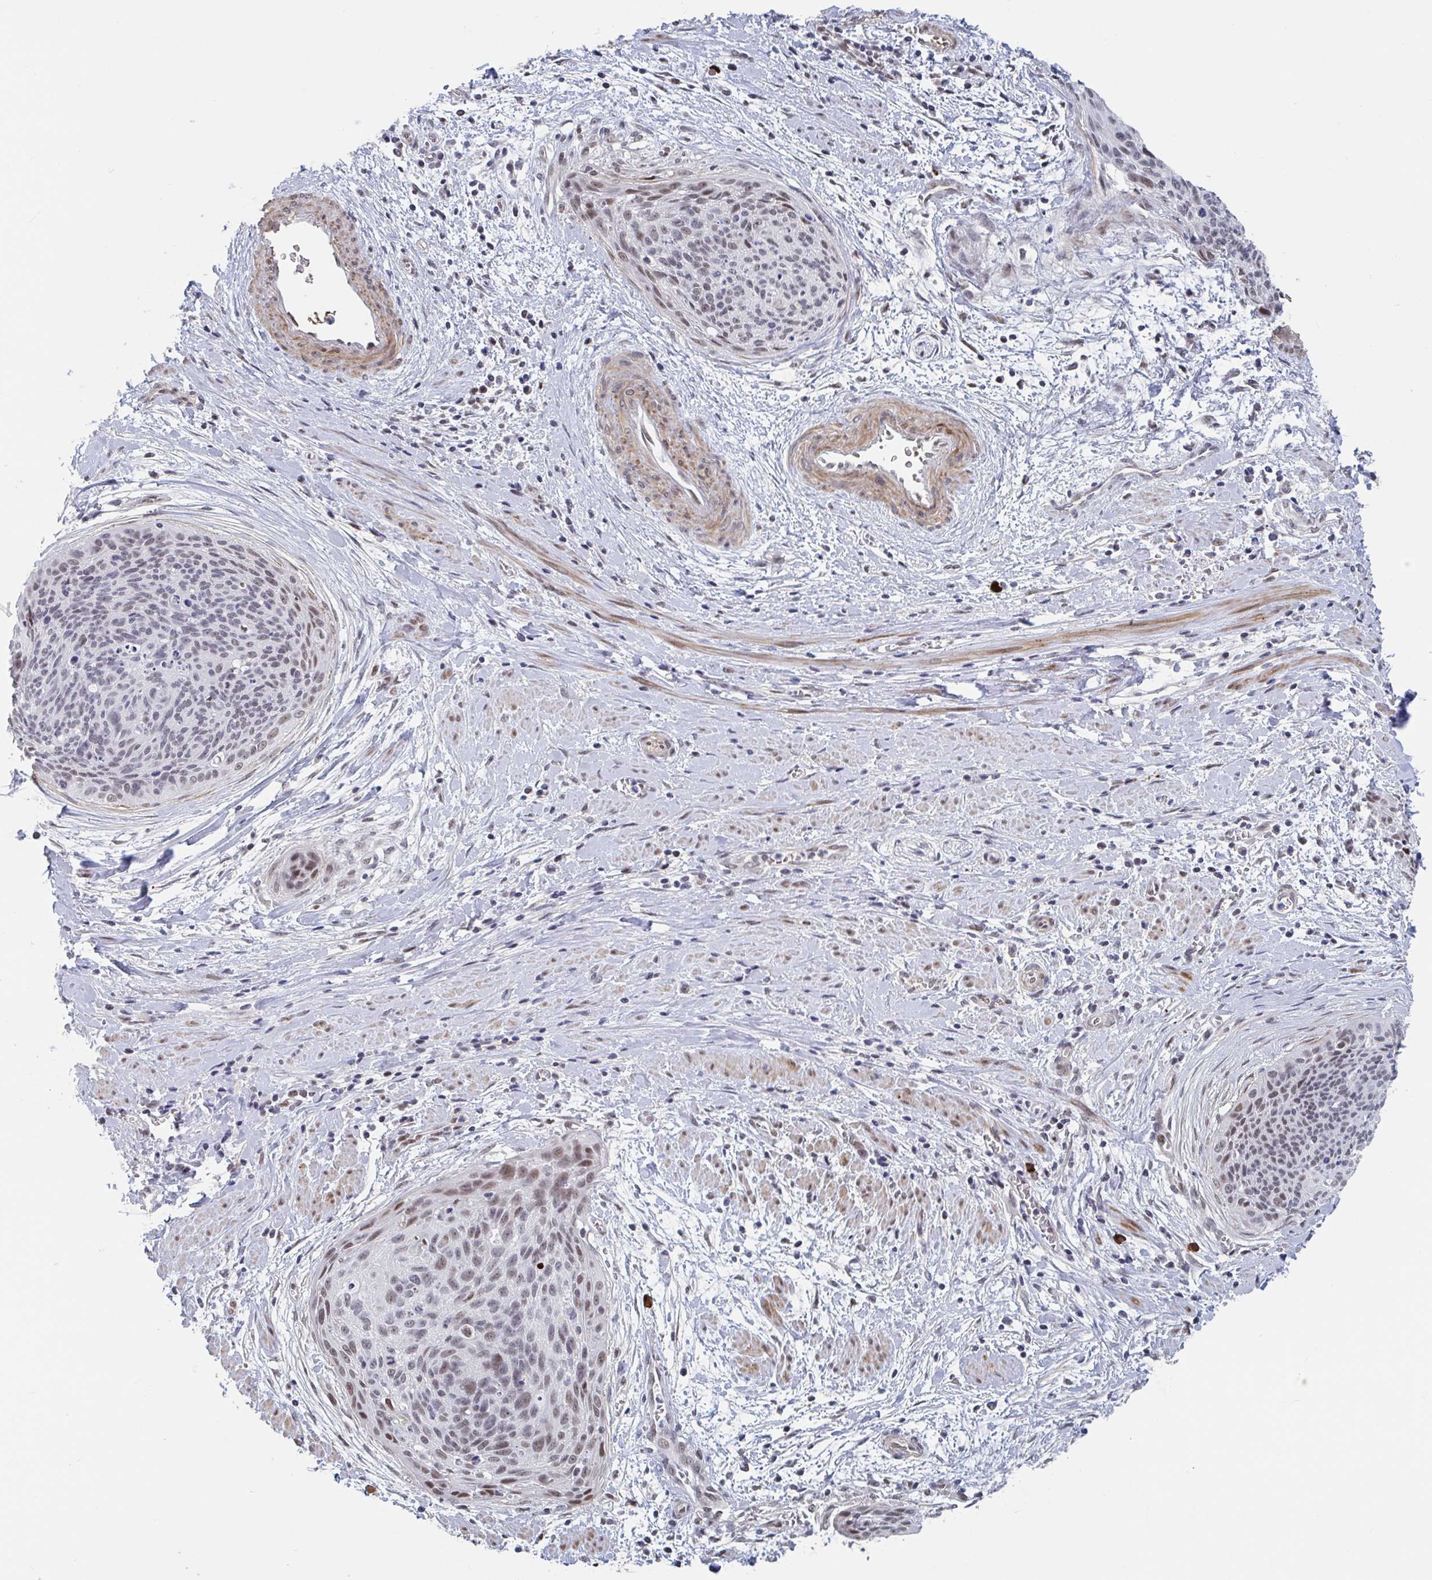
{"staining": {"intensity": "moderate", "quantity": ">75%", "location": "nuclear"}, "tissue": "cervical cancer", "cell_type": "Tumor cells", "image_type": "cancer", "snomed": [{"axis": "morphology", "description": "Squamous cell carcinoma, NOS"}, {"axis": "topography", "description": "Cervix"}], "caption": "Brown immunohistochemical staining in squamous cell carcinoma (cervical) displays moderate nuclear expression in approximately >75% of tumor cells.", "gene": "BCL7B", "patient": {"sex": "female", "age": 55}}